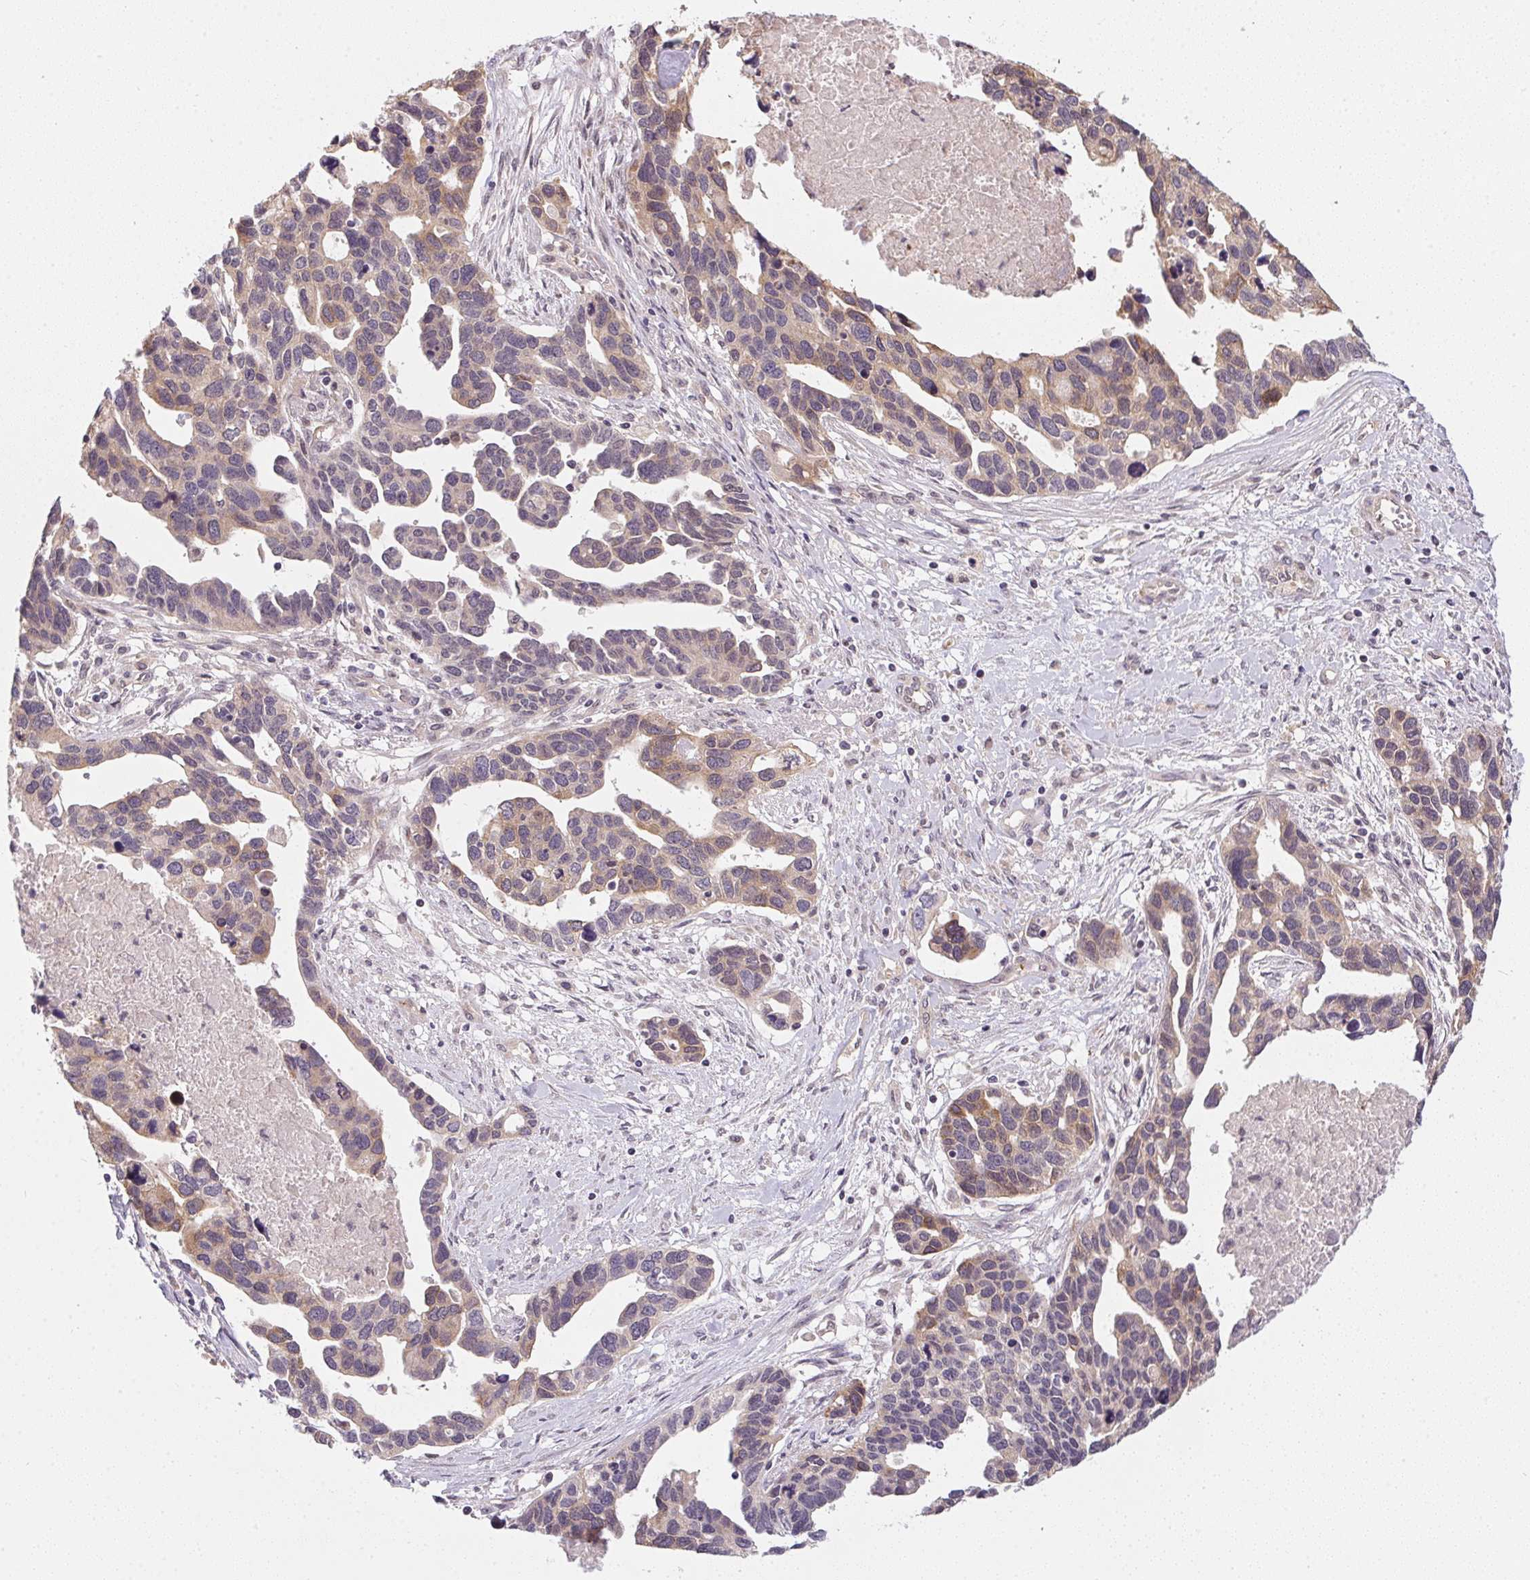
{"staining": {"intensity": "weak", "quantity": "25%-75%", "location": "cytoplasmic/membranous"}, "tissue": "ovarian cancer", "cell_type": "Tumor cells", "image_type": "cancer", "snomed": [{"axis": "morphology", "description": "Cystadenocarcinoma, serous, NOS"}, {"axis": "topography", "description": "Ovary"}], "caption": "This photomicrograph reveals IHC staining of human ovarian serous cystadenocarcinoma, with low weak cytoplasmic/membranous positivity in approximately 25%-75% of tumor cells.", "gene": "CFAP92", "patient": {"sex": "female", "age": 54}}